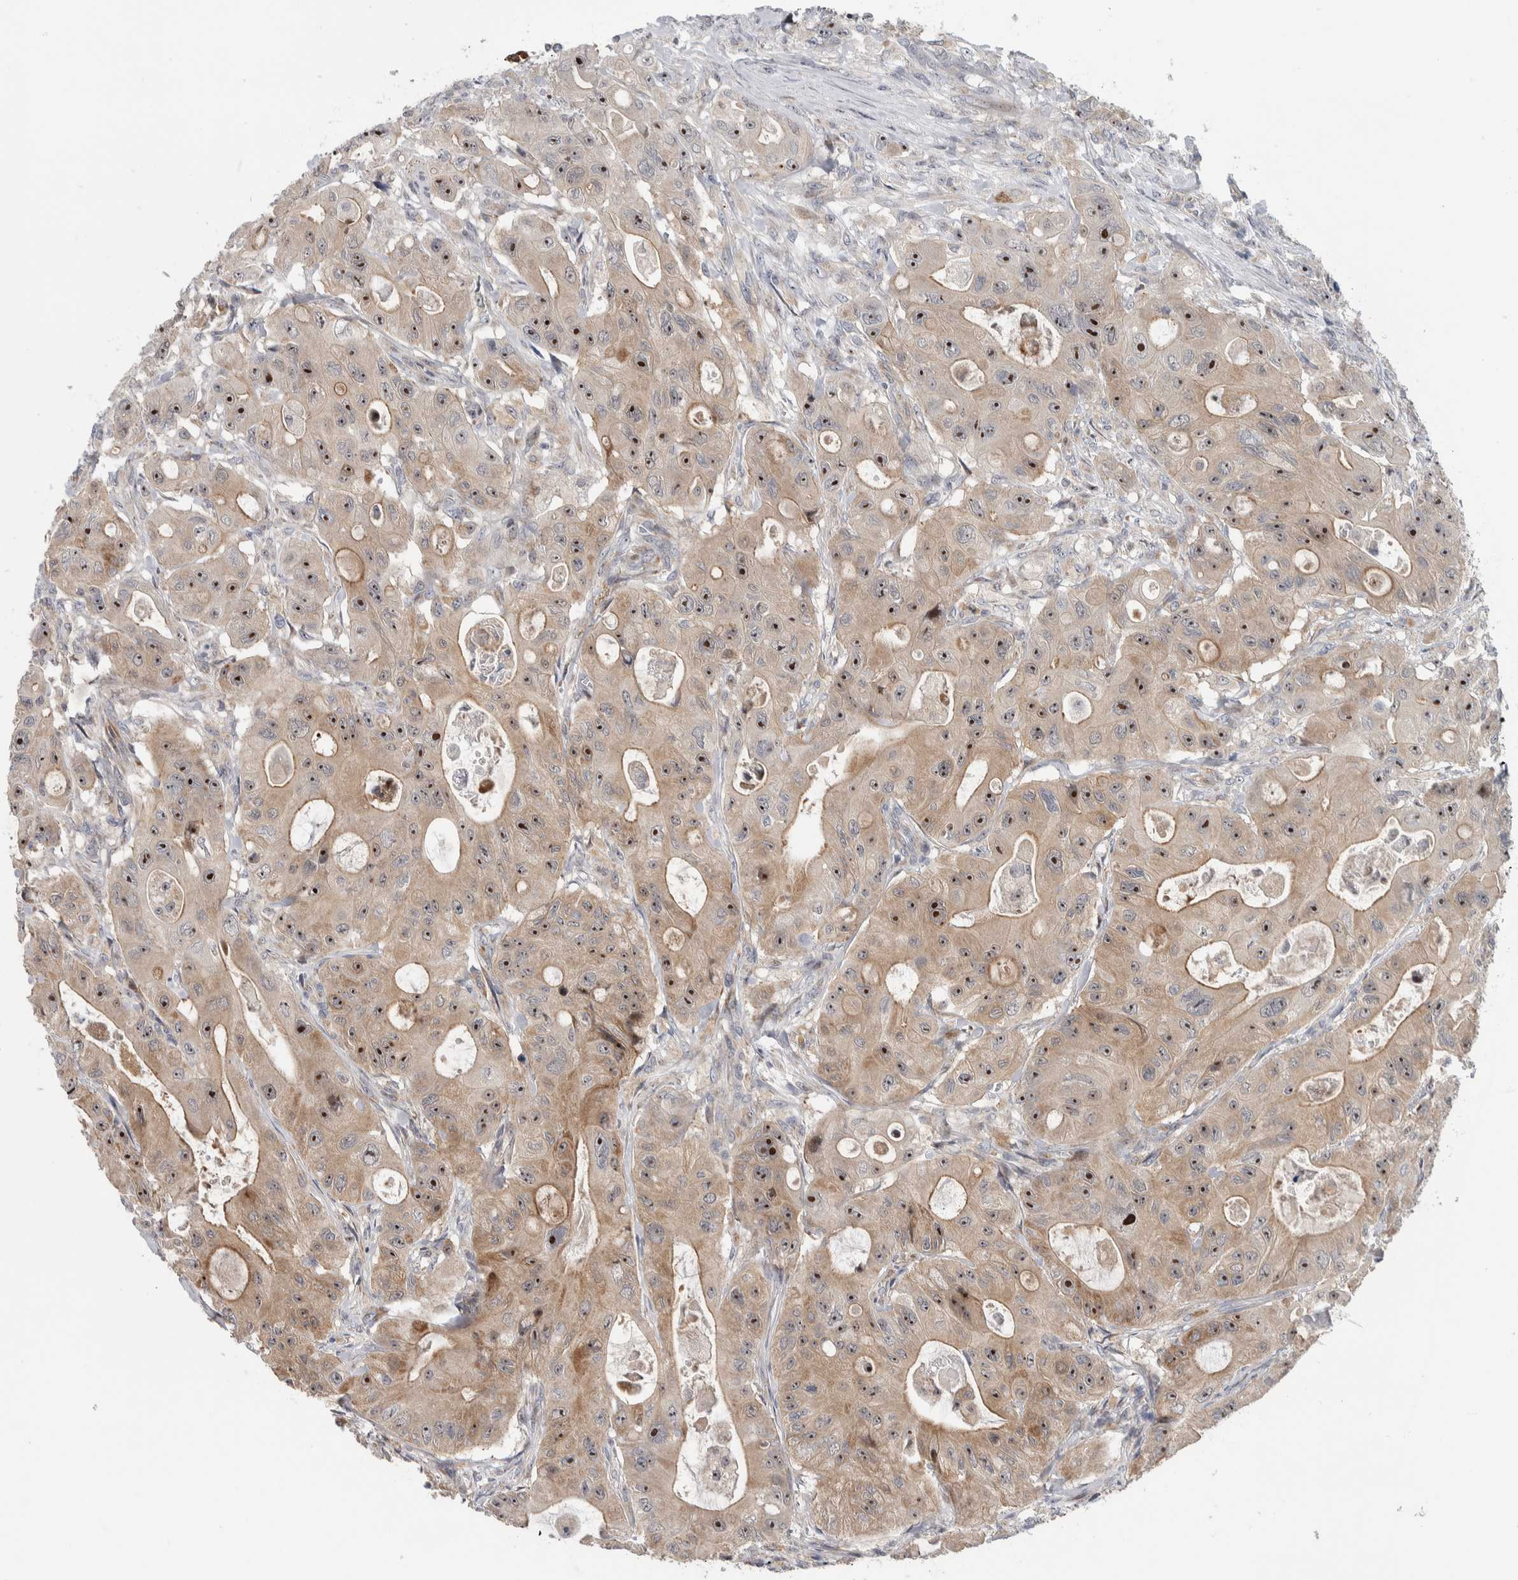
{"staining": {"intensity": "strong", "quantity": ">75%", "location": "nuclear"}, "tissue": "colorectal cancer", "cell_type": "Tumor cells", "image_type": "cancer", "snomed": [{"axis": "morphology", "description": "Adenocarcinoma, NOS"}, {"axis": "topography", "description": "Colon"}], "caption": "An image of adenocarcinoma (colorectal) stained for a protein demonstrates strong nuclear brown staining in tumor cells.", "gene": "PRRG4", "patient": {"sex": "female", "age": 46}}